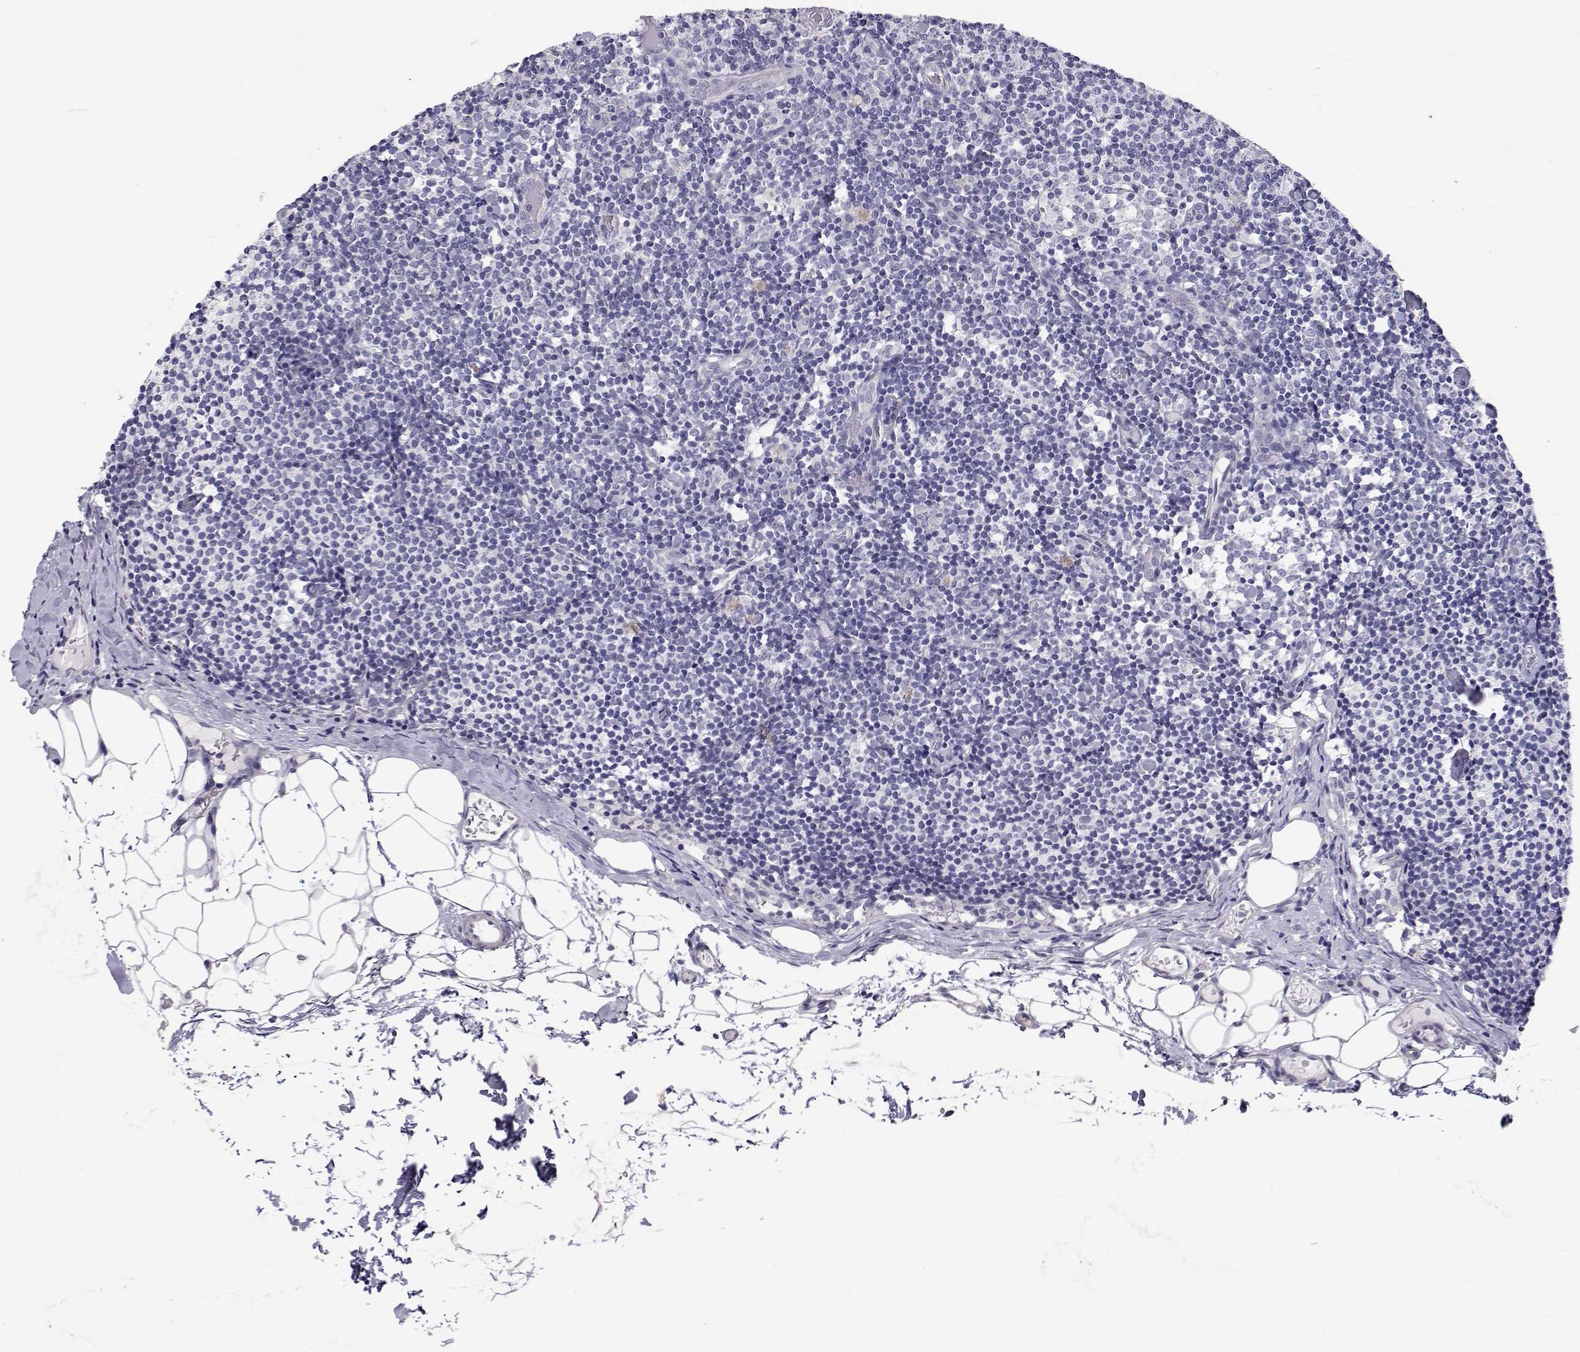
{"staining": {"intensity": "negative", "quantity": "none", "location": "none"}, "tissue": "lymph node", "cell_type": "Germinal center cells", "image_type": "normal", "snomed": [{"axis": "morphology", "description": "Normal tissue, NOS"}, {"axis": "topography", "description": "Lymph node"}], "caption": "Lymph node was stained to show a protein in brown. There is no significant staining in germinal center cells. (DAB (3,3'-diaminobenzidine) immunohistochemistry visualized using brightfield microscopy, high magnification).", "gene": "ANKRD65", "patient": {"sex": "female", "age": 41}}